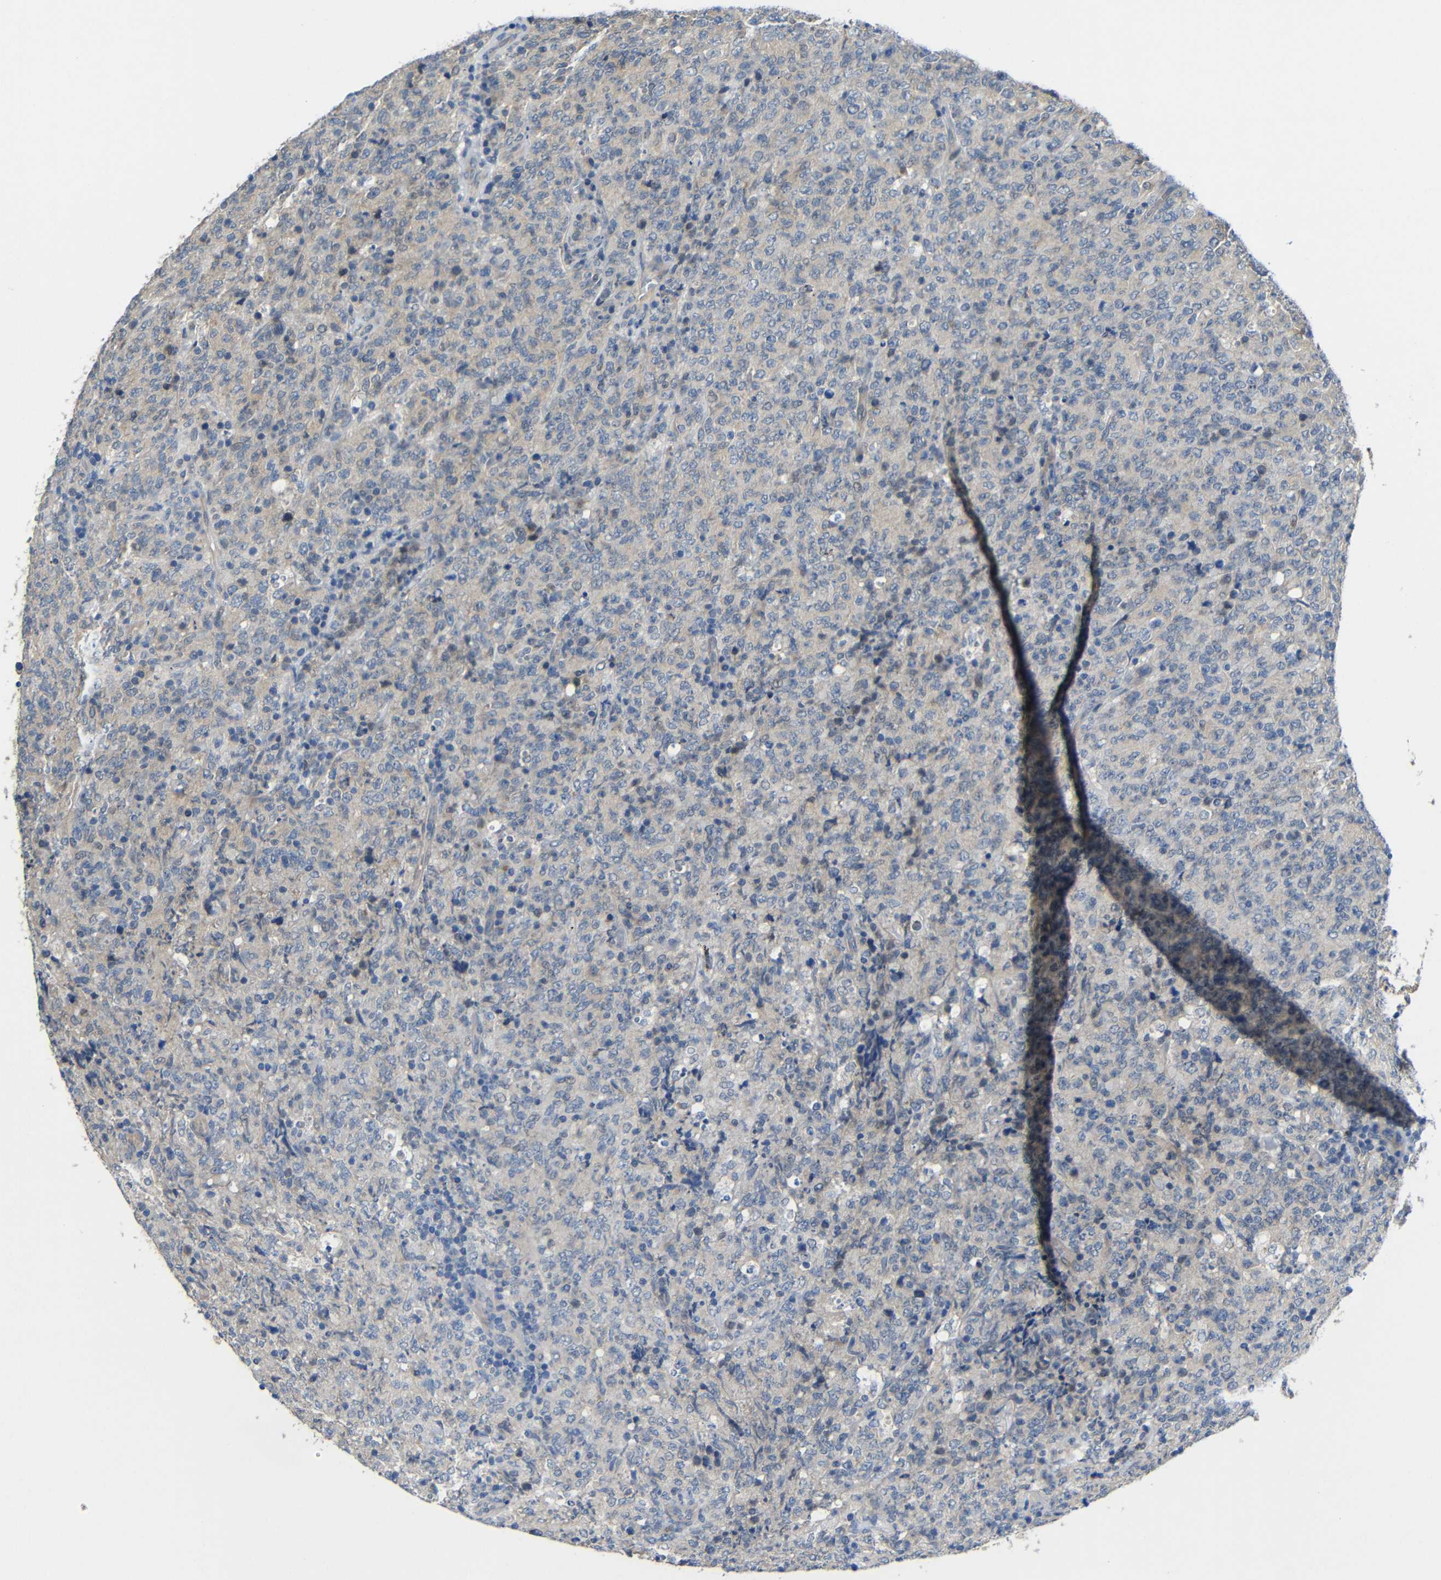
{"staining": {"intensity": "negative", "quantity": "none", "location": "none"}, "tissue": "lymphoma", "cell_type": "Tumor cells", "image_type": "cancer", "snomed": [{"axis": "morphology", "description": "Malignant lymphoma, non-Hodgkin's type, High grade"}, {"axis": "topography", "description": "Tonsil"}], "caption": "The micrograph demonstrates no significant staining in tumor cells of high-grade malignant lymphoma, non-Hodgkin's type. (Stains: DAB (3,3'-diaminobenzidine) immunohistochemistry (IHC) with hematoxylin counter stain, Microscopy: brightfield microscopy at high magnification).", "gene": "ZNF90", "patient": {"sex": "female", "age": 36}}